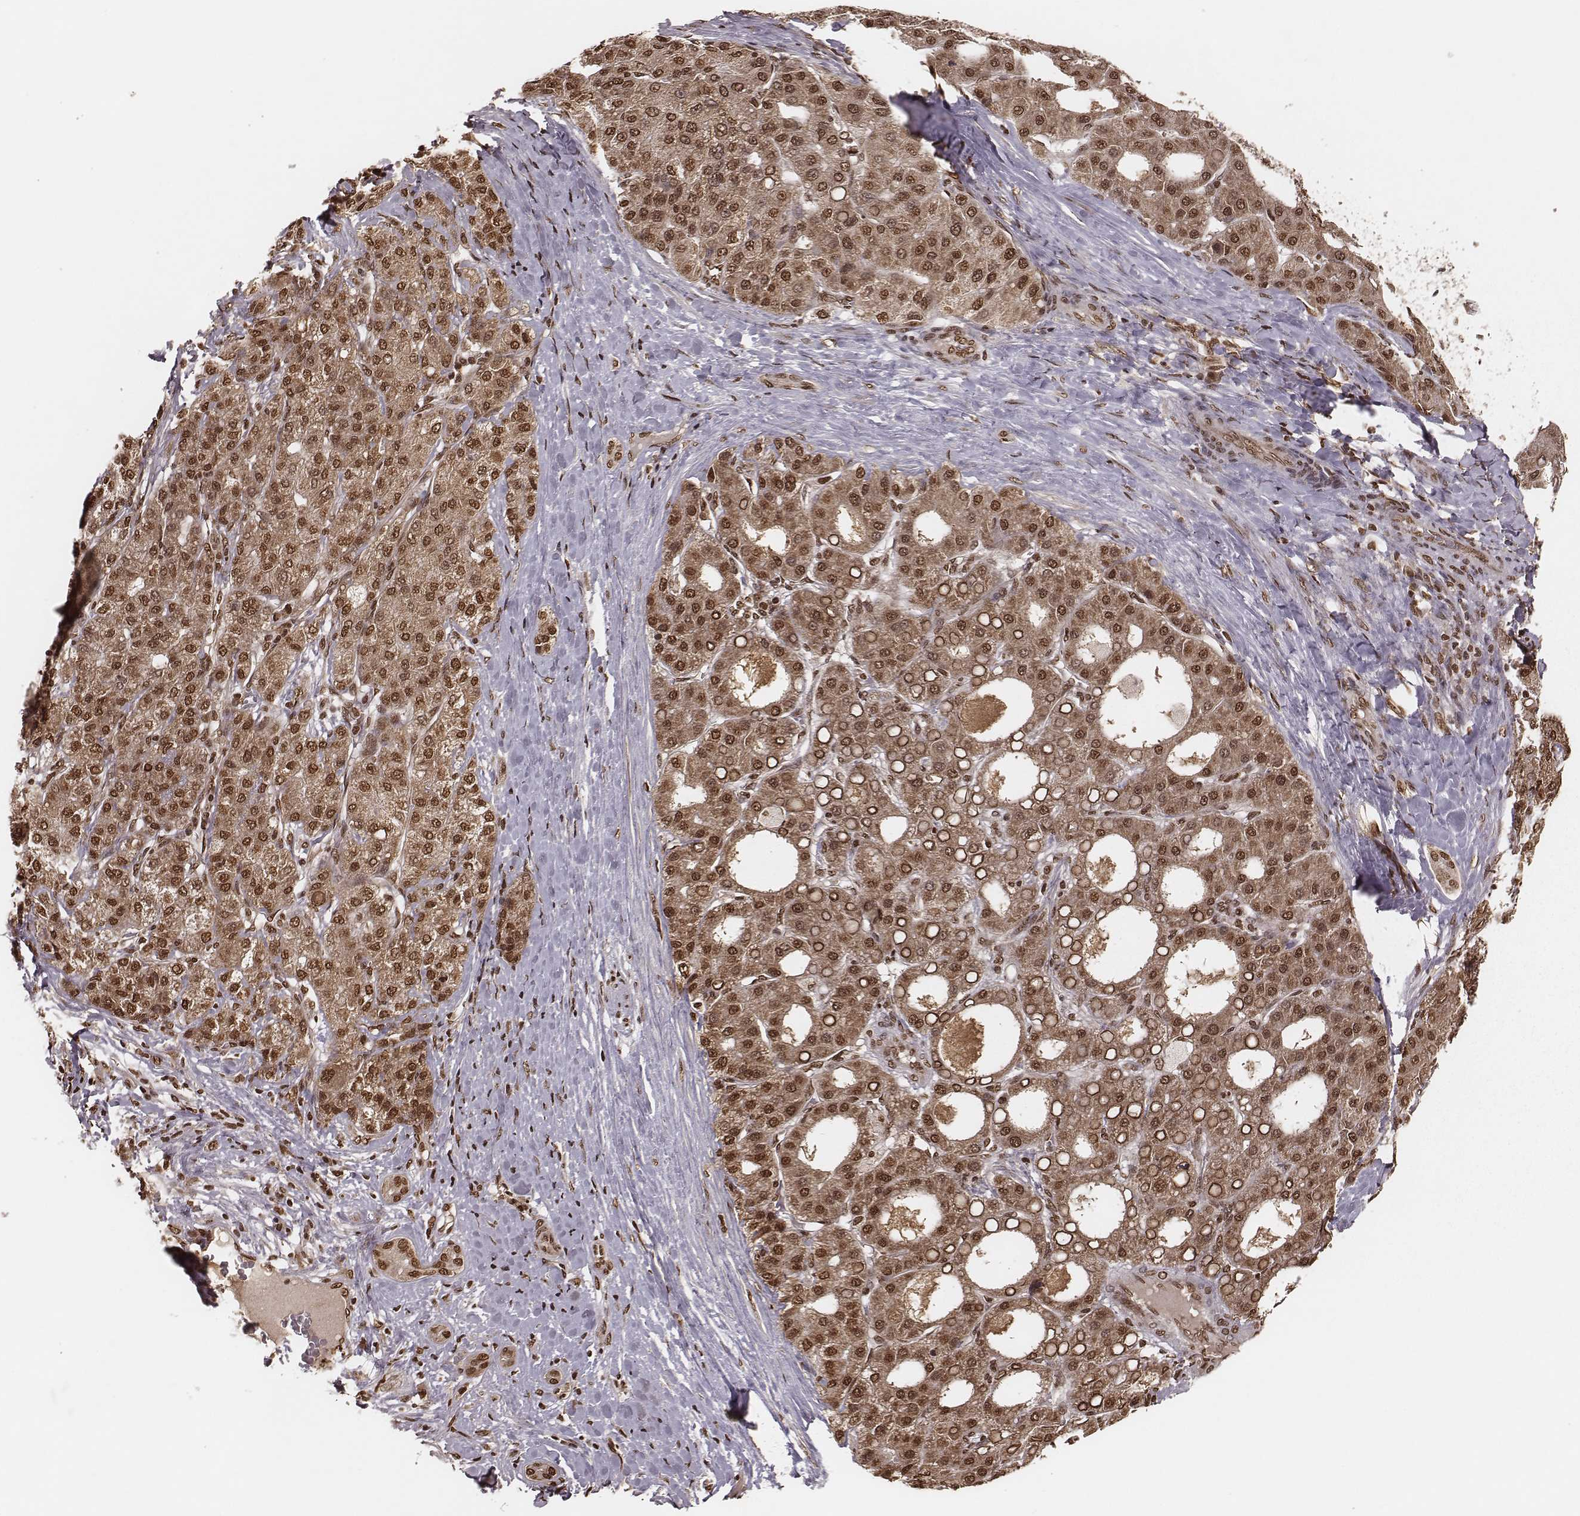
{"staining": {"intensity": "moderate", "quantity": ">75%", "location": "cytoplasmic/membranous,nuclear"}, "tissue": "liver cancer", "cell_type": "Tumor cells", "image_type": "cancer", "snomed": [{"axis": "morphology", "description": "Carcinoma, Hepatocellular, NOS"}, {"axis": "topography", "description": "Liver"}], "caption": "Brown immunohistochemical staining in human hepatocellular carcinoma (liver) shows moderate cytoplasmic/membranous and nuclear staining in approximately >75% of tumor cells.", "gene": "NFX1", "patient": {"sex": "male", "age": 65}}